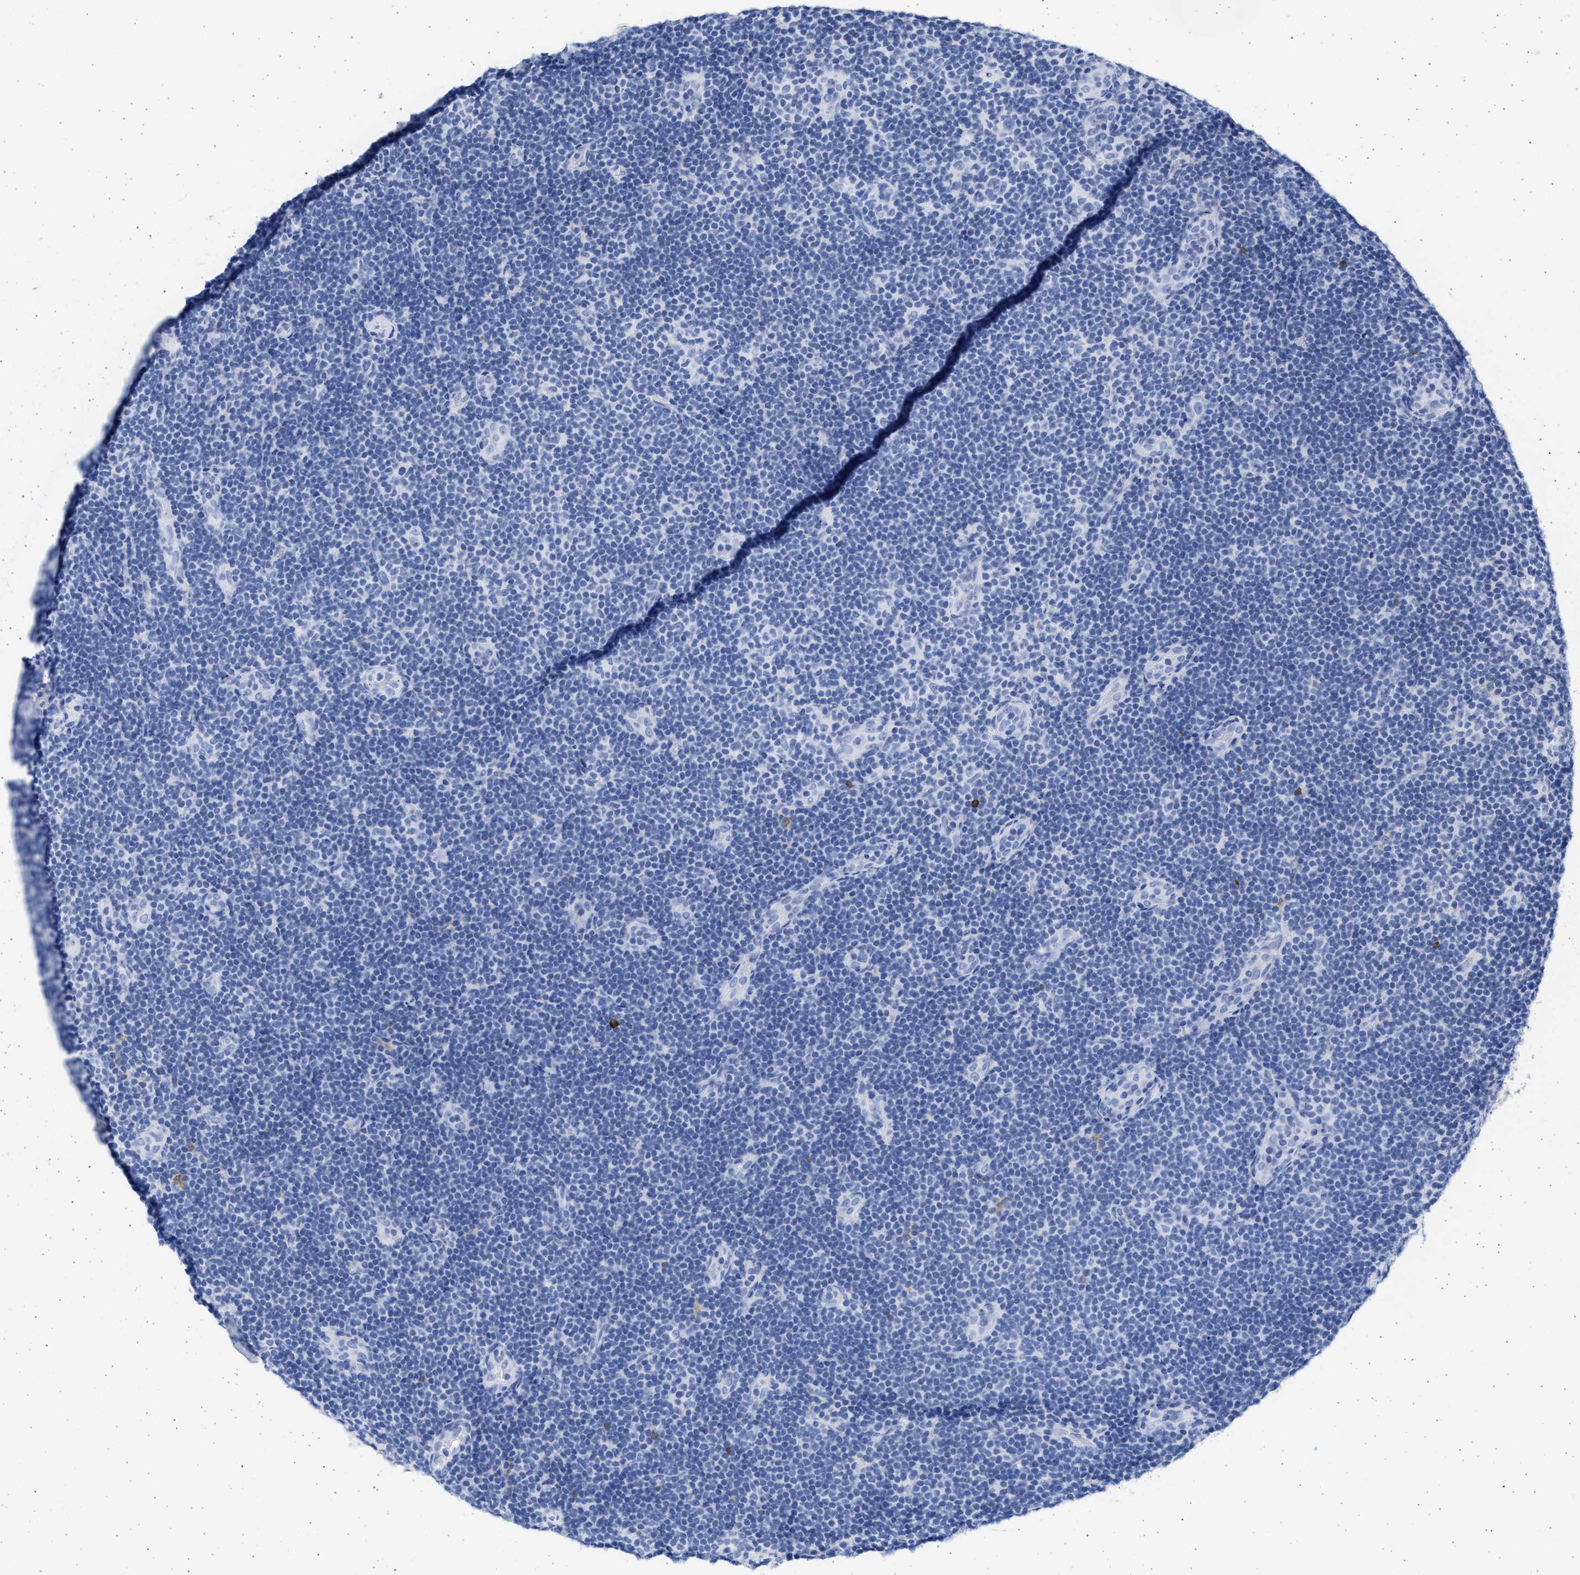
{"staining": {"intensity": "negative", "quantity": "none", "location": "none"}, "tissue": "lymphoma", "cell_type": "Tumor cells", "image_type": "cancer", "snomed": [{"axis": "morphology", "description": "Hodgkin's disease, NOS"}, {"axis": "topography", "description": "Lymph node"}], "caption": "Immunohistochemistry (IHC) photomicrograph of neoplastic tissue: lymphoma stained with DAB shows no significant protein expression in tumor cells.", "gene": "ALDOC", "patient": {"sex": "female", "age": 57}}